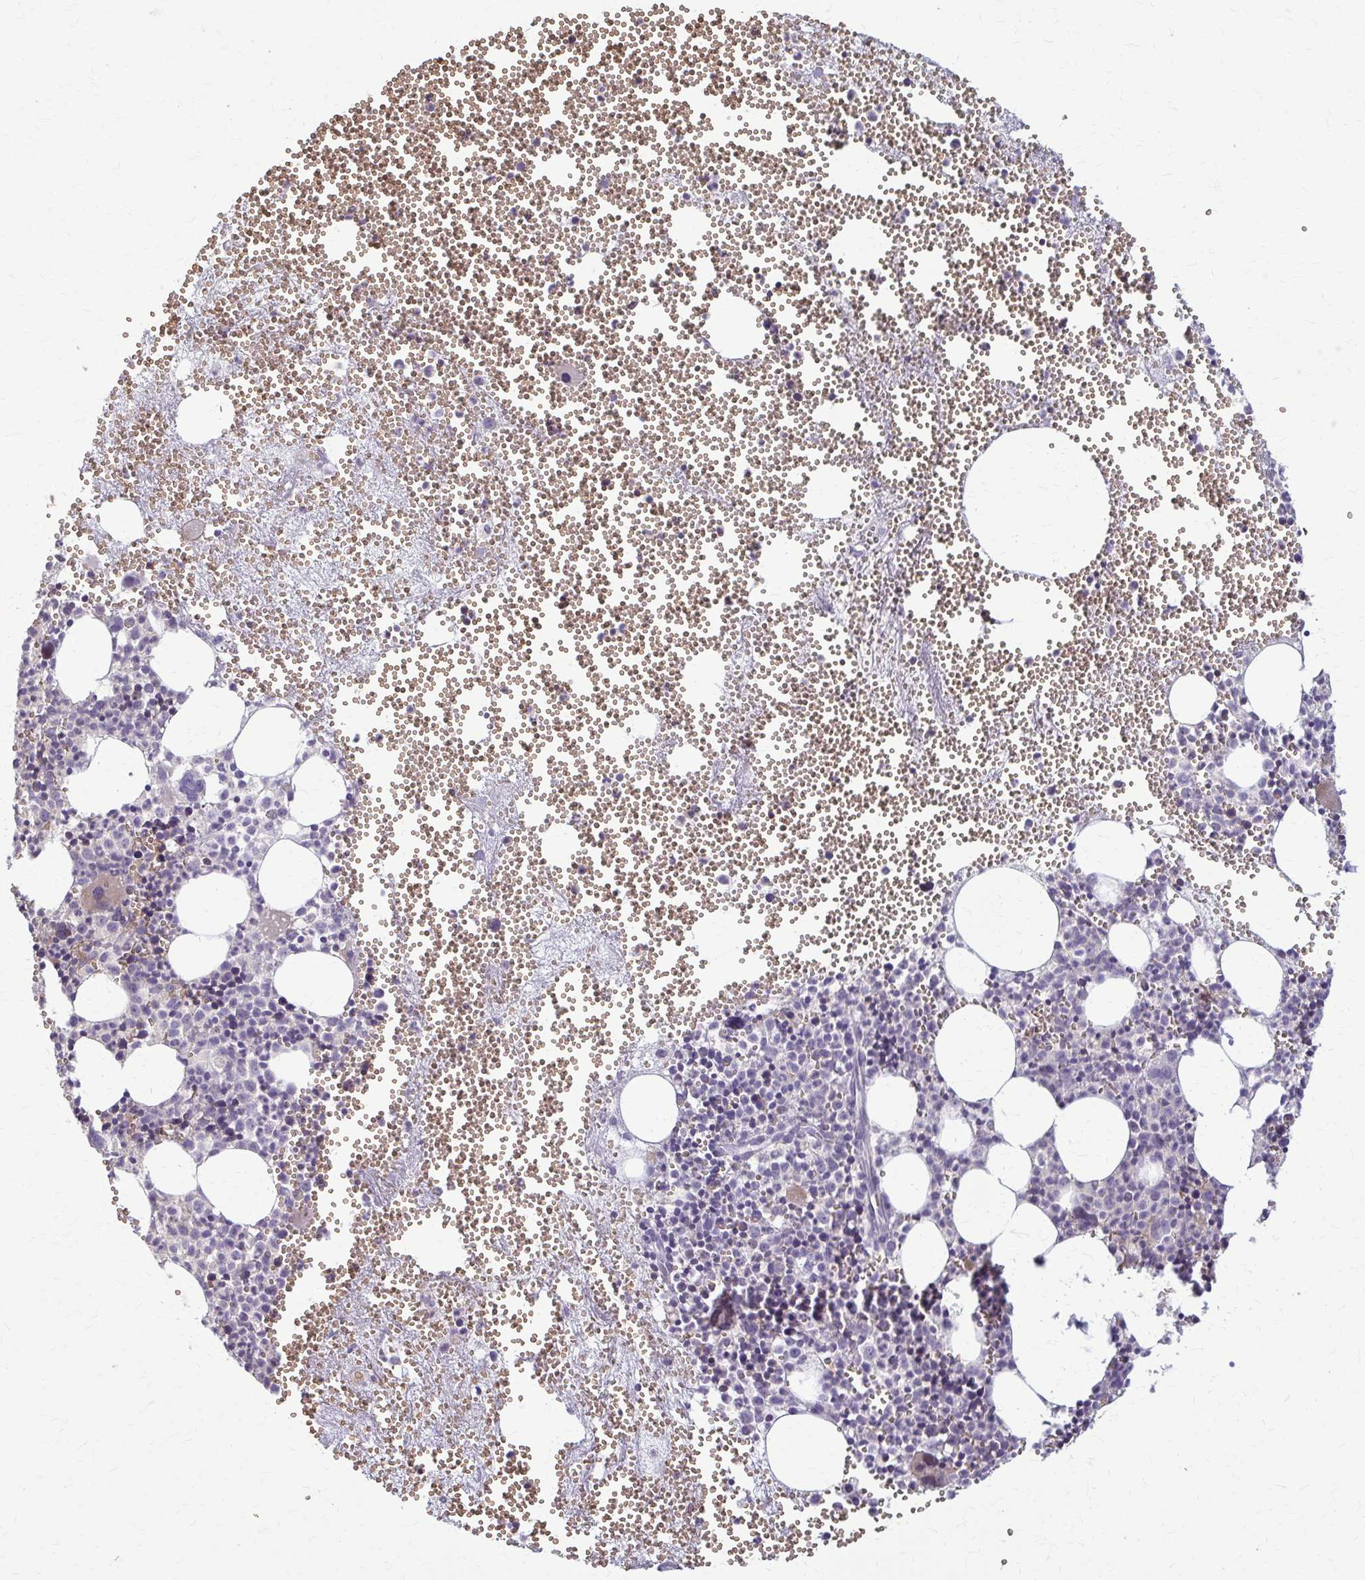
{"staining": {"intensity": "moderate", "quantity": "<25%", "location": "cytoplasmic/membranous"}, "tissue": "bone marrow", "cell_type": "Hematopoietic cells", "image_type": "normal", "snomed": [{"axis": "morphology", "description": "Normal tissue, NOS"}, {"axis": "topography", "description": "Bone marrow"}], "caption": "Hematopoietic cells demonstrate low levels of moderate cytoplasmic/membranous staining in approximately <25% of cells in benign bone marrow.", "gene": "ZNF34", "patient": {"sex": "female", "age": 57}}